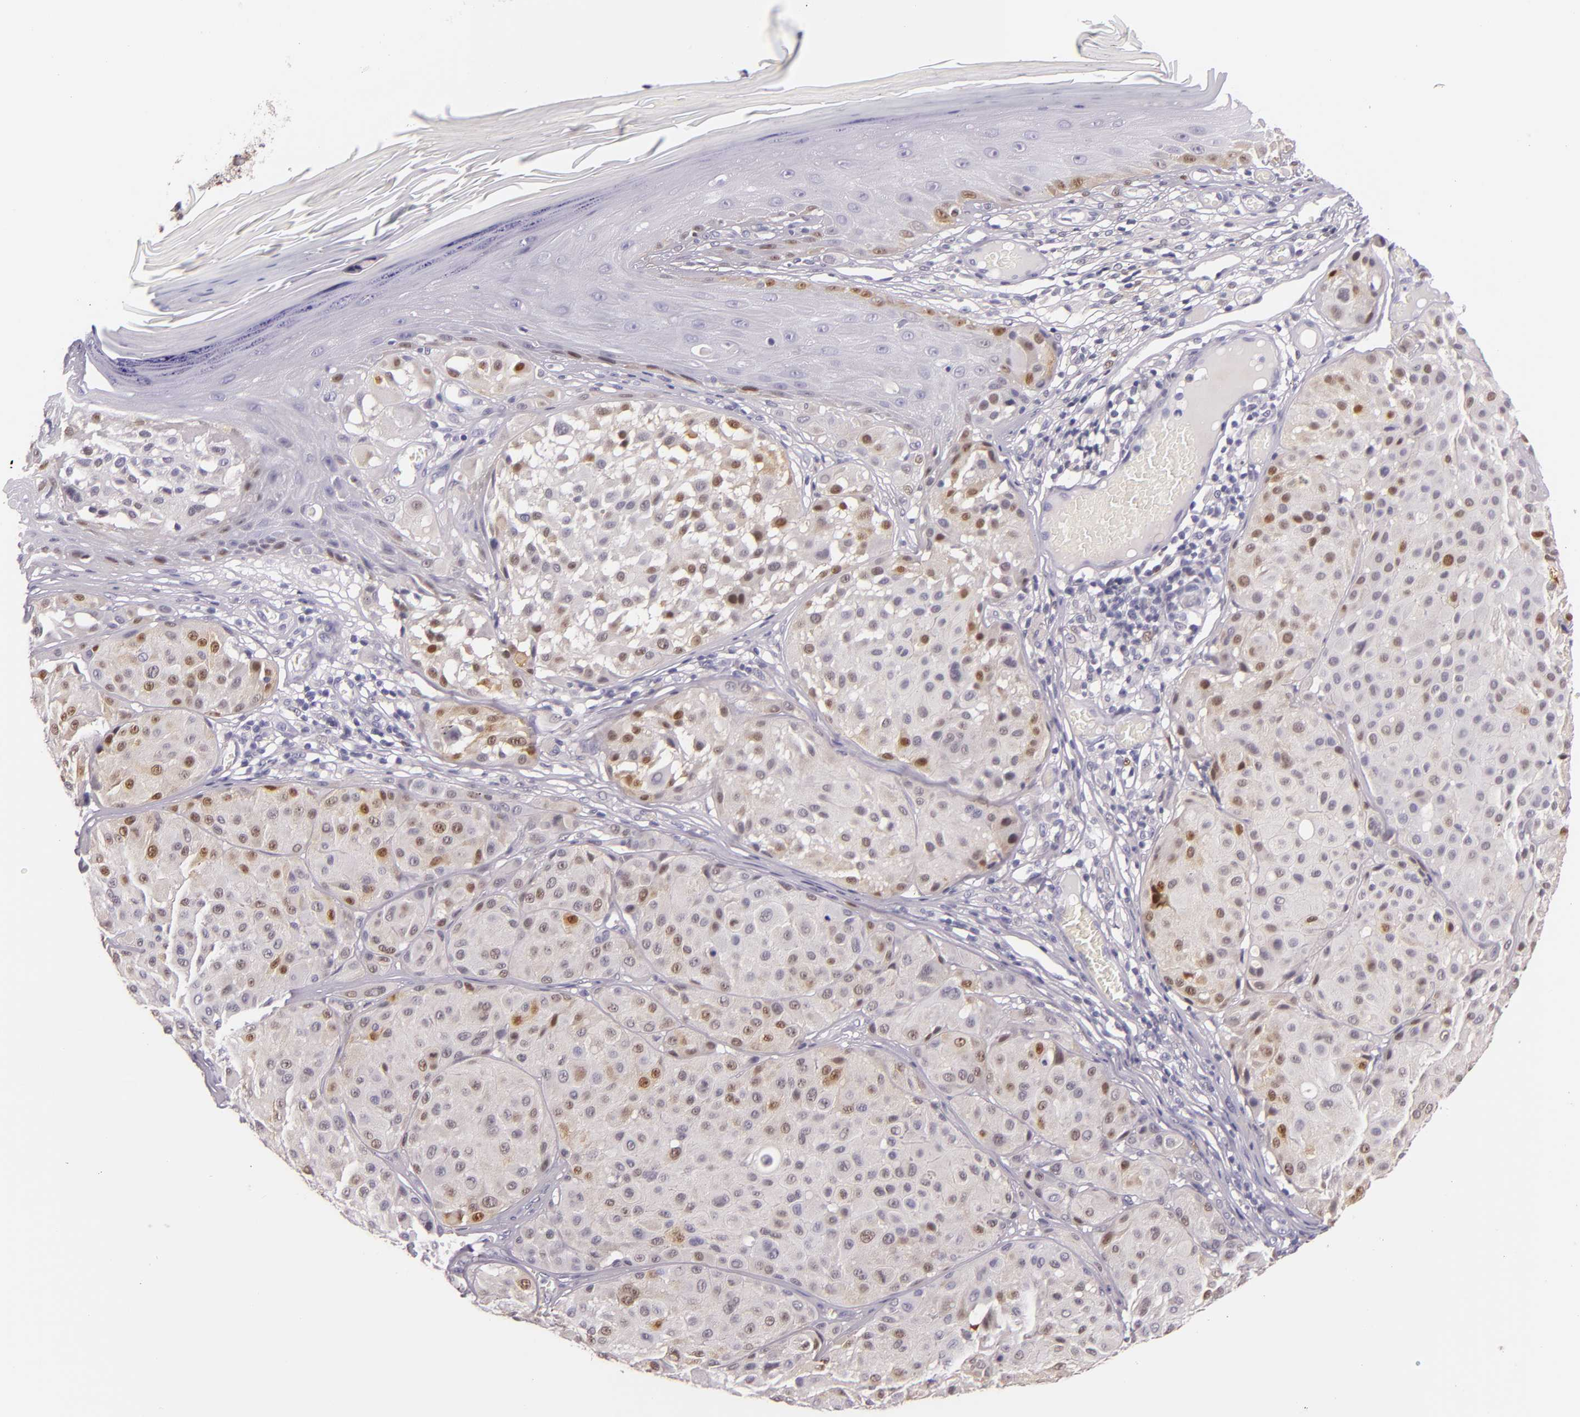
{"staining": {"intensity": "weak", "quantity": "<25%", "location": "nuclear"}, "tissue": "melanoma", "cell_type": "Tumor cells", "image_type": "cancer", "snomed": [{"axis": "morphology", "description": "Malignant melanoma, NOS"}, {"axis": "topography", "description": "Skin"}], "caption": "Melanoma was stained to show a protein in brown. There is no significant staining in tumor cells.", "gene": "MT1A", "patient": {"sex": "male", "age": 36}}